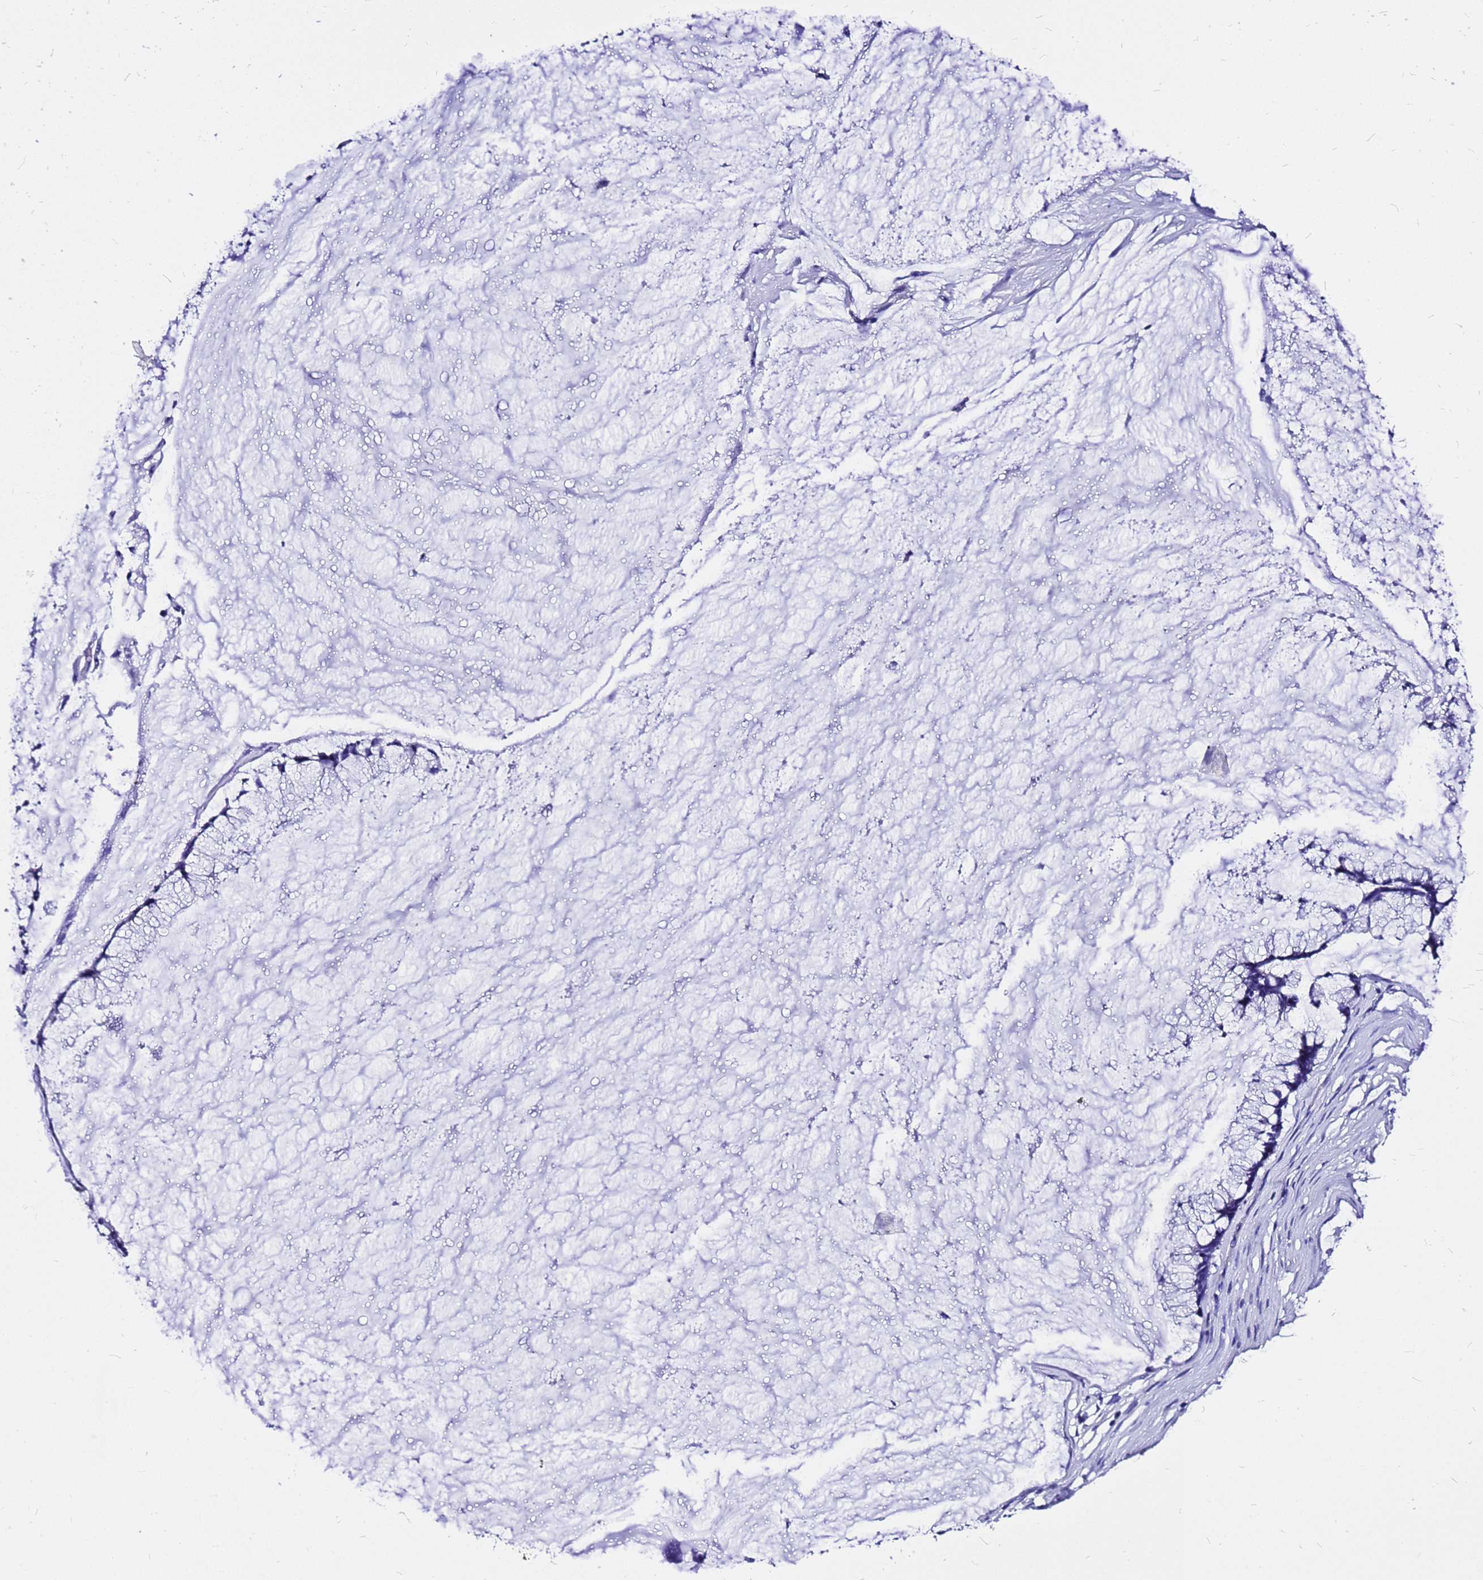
{"staining": {"intensity": "negative", "quantity": "none", "location": "none"}, "tissue": "ovarian cancer", "cell_type": "Tumor cells", "image_type": "cancer", "snomed": [{"axis": "morphology", "description": "Cystadenocarcinoma, mucinous, NOS"}, {"axis": "topography", "description": "Ovary"}], "caption": "This is an immunohistochemistry histopathology image of ovarian mucinous cystadenocarcinoma. There is no expression in tumor cells.", "gene": "HERC4", "patient": {"sex": "female", "age": 42}}